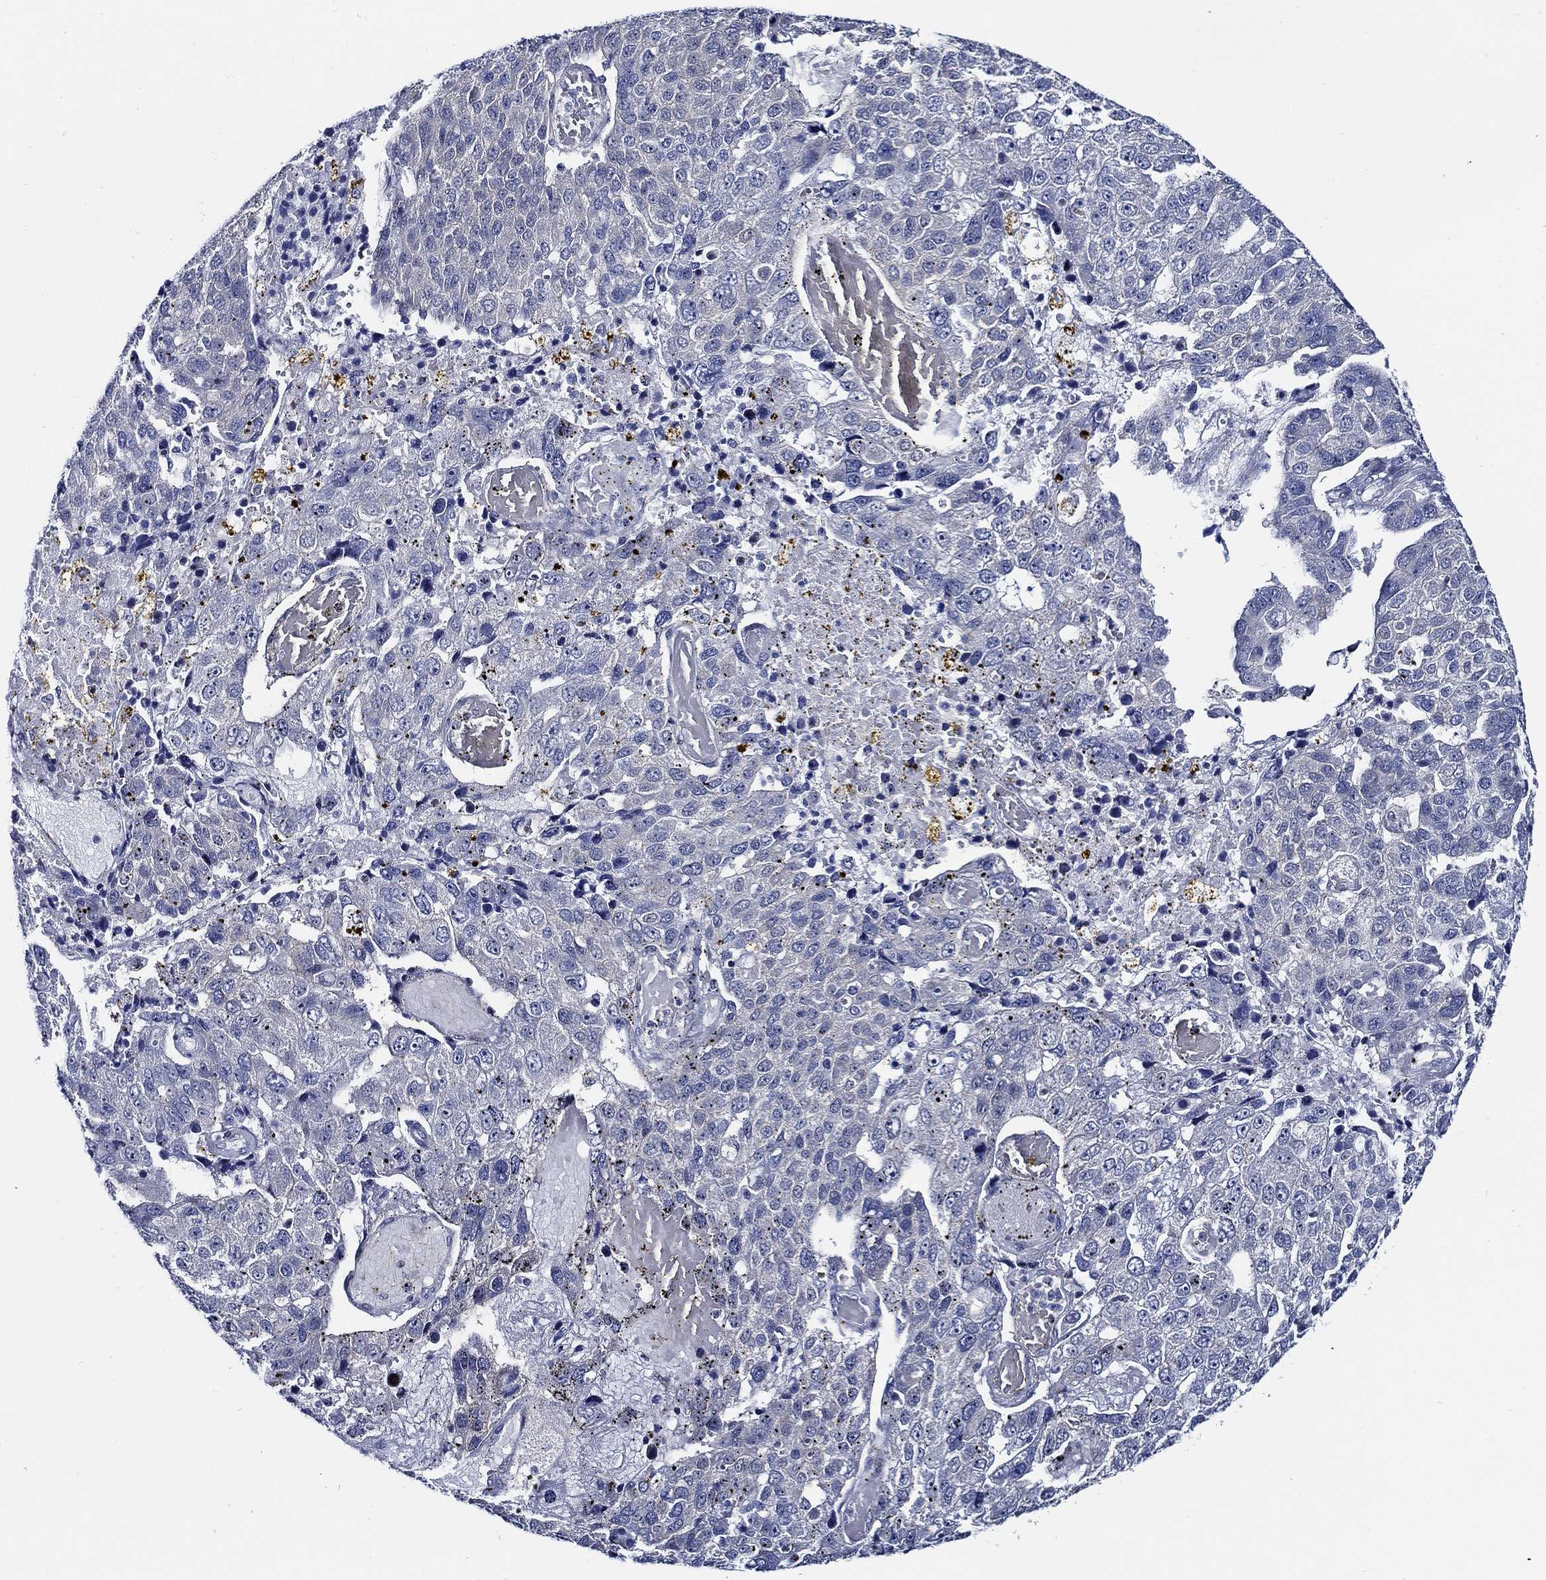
{"staining": {"intensity": "negative", "quantity": "none", "location": "none"}, "tissue": "pancreatic cancer", "cell_type": "Tumor cells", "image_type": "cancer", "snomed": [{"axis": "morphology", "description": "Adenocarcinoma, NOS"}, {"axis": "topography", "description": "Pancreas"}], "caption": "Immunohistochemistry photomicrograph of neoplastic tissue: pancreatic cancer stained with DAB (3,3'-diaminobenzidine) displays no significant protein positivity in tumor cells.", "gene": "C8orf48", "patient": {"sex": "female", "age": 61}}